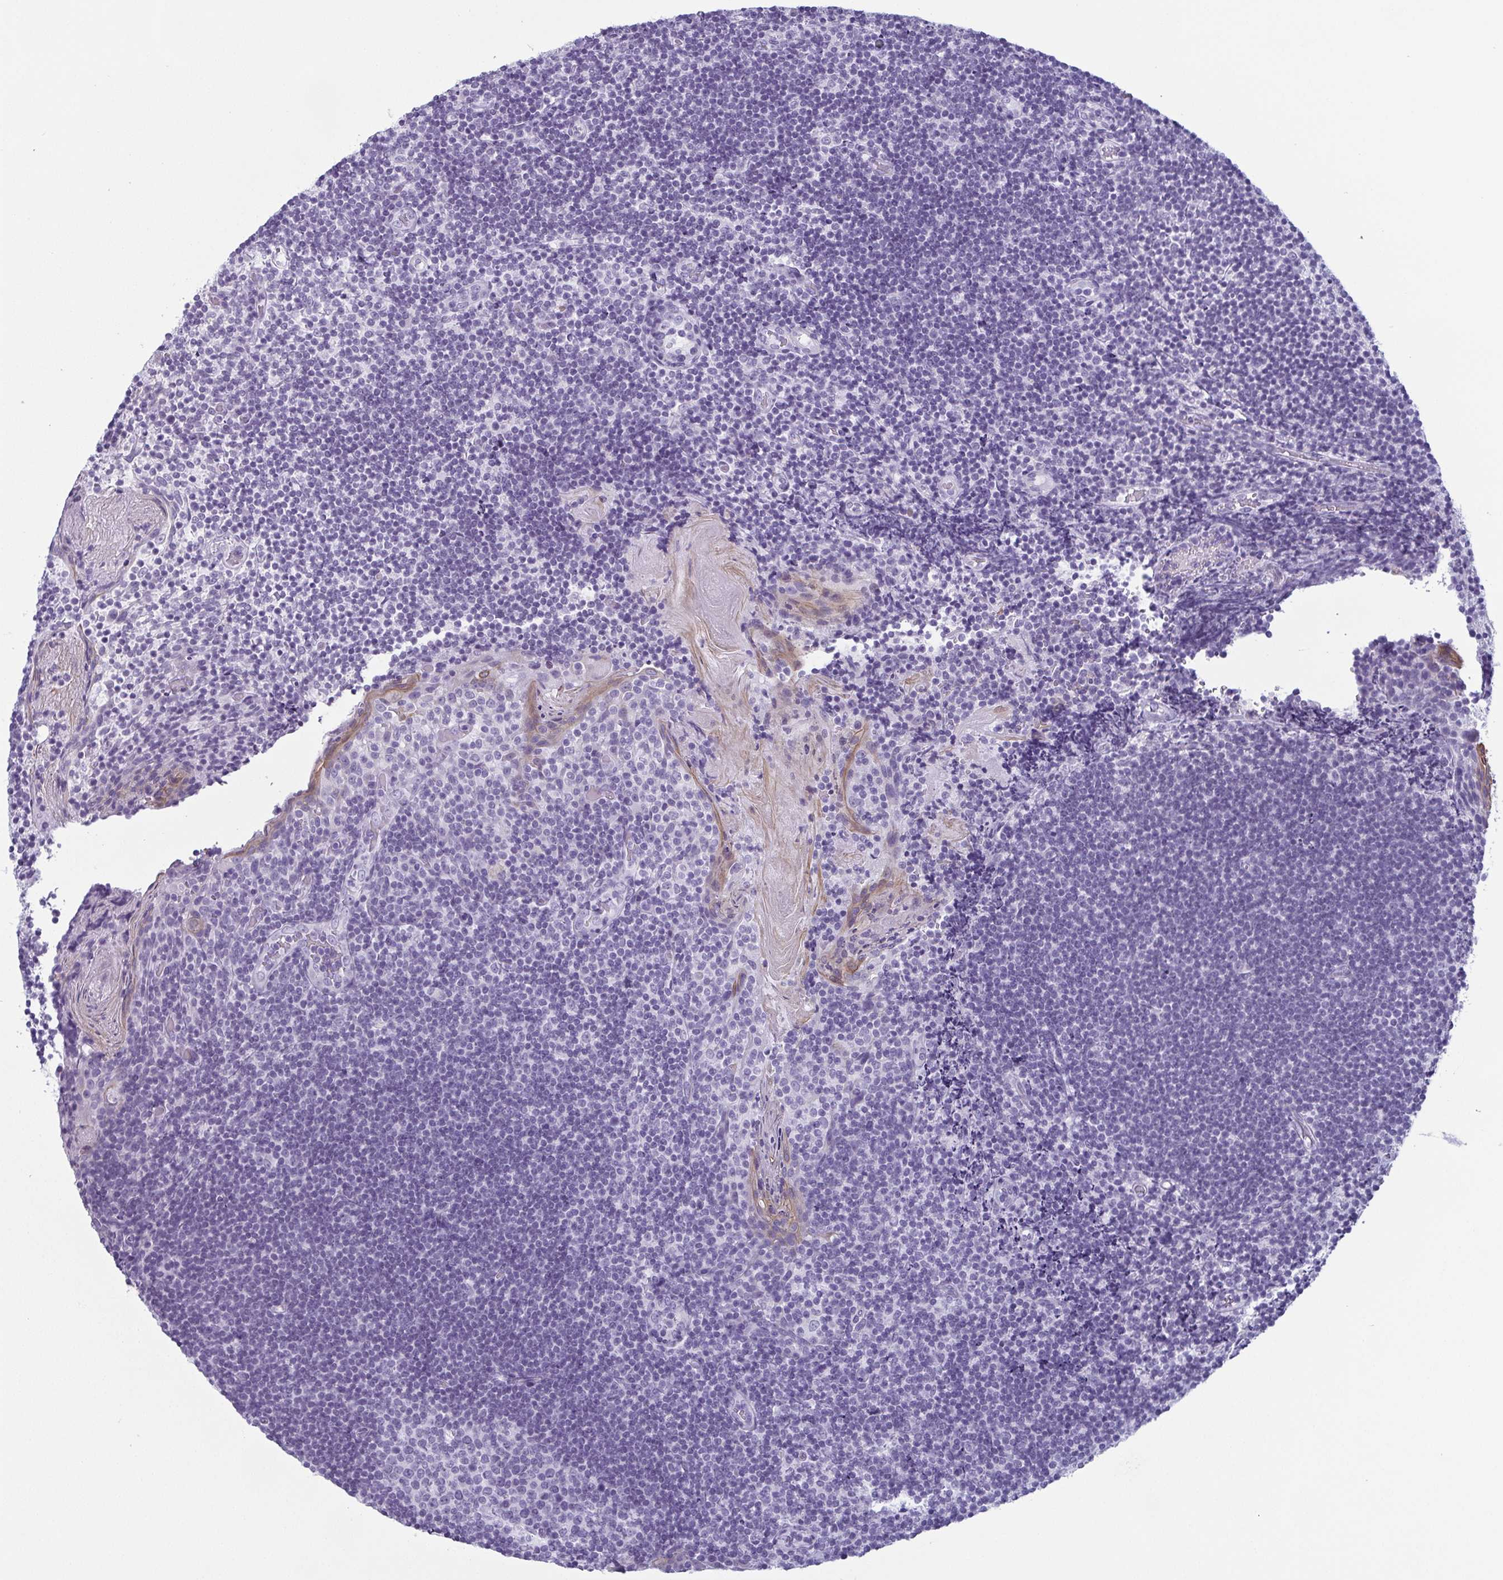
{"staining": {"intensity": "negative", "quantity": "none", "location": "none"}, "tissue": "tonsil", "cell_type": "Germinal center cells", "image_type": "normal", "snomed": [{"axis": "morphology", "description": "Normal tissue, NOS"}, {"axis": "topography", "description": "Tonsil"}], "caption": "Normal tonsil was stained to show a protein in brown. There is no significant positivity in germinal center cells.", "gene": "KRT78", "patient": {"sex": "female", "age": 10}}